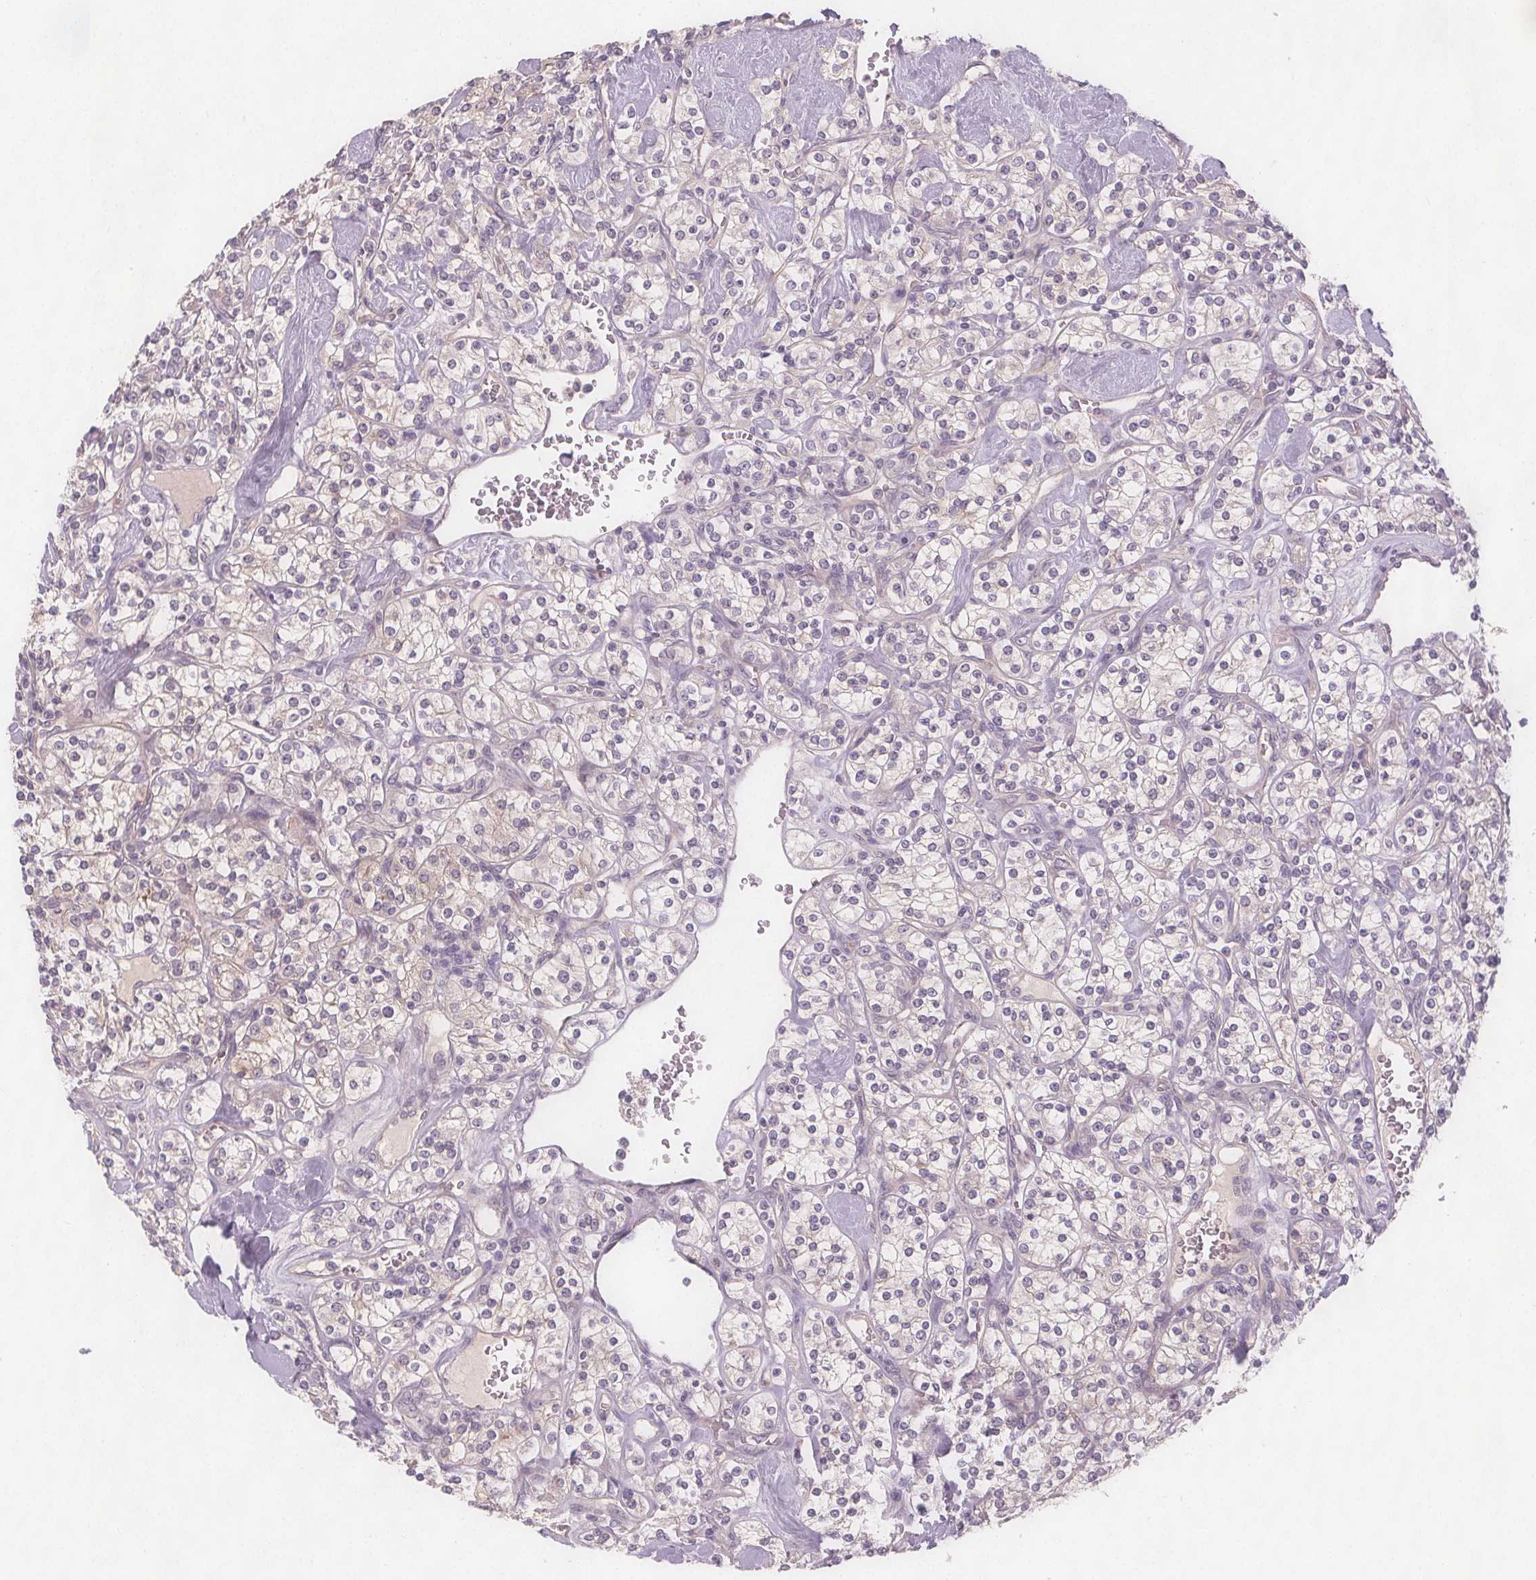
{"staining": {"intensity": "negative", "quantity": "none", "location": "none"}, "tissue": "renal cancer", "cell_type": "Tumor cells", "image_type": "cancer", "snomed": [{"axis": "morphology", "description": "Adenocarcinoma, NOS"}, {"axis": "topography", "description": "Kidney"}], "caption": "This micrograph is of renal cancer stained with immunohistochemistry (IHC) to label a protein in brown with the nuclei are counter-stained blue. There is no staining in tumor cells.", "gene": "VNN1", "patient": {"sex": "male", "age": 77}}